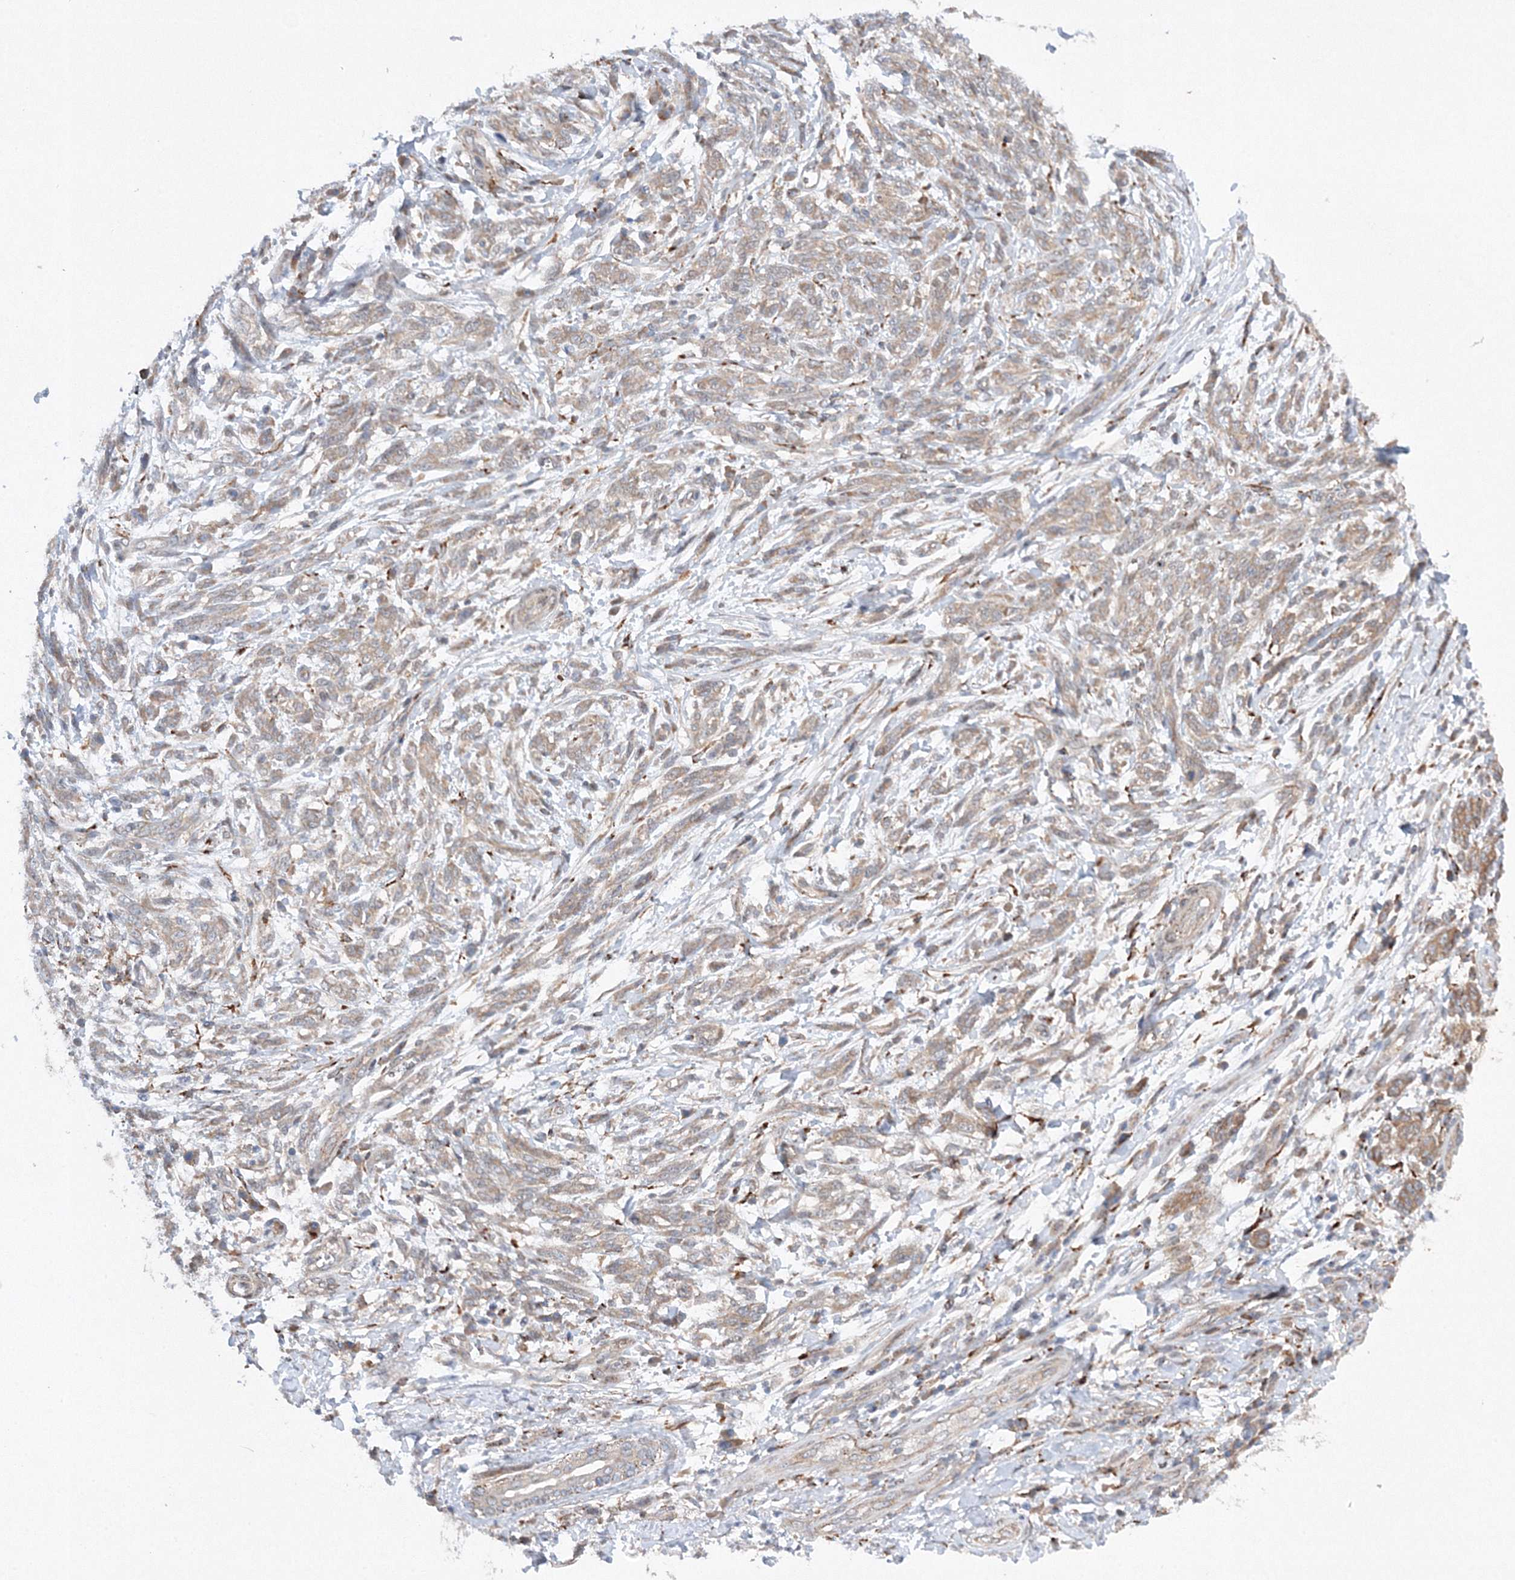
{"staining": {"intensity": "moderate", "quantity": "25%-75%", "location": "cytoplasmic/membranous"}, "tissue": "melanoma", "cell_type": "Tumor cells", "image_type": "cancer", "snomed": [{"axis": "morphology", "description": "Malignant melanoma, NOS"}, {"axis": "topography", "description": "Skin"}], "caption": "Protein expression analysis of malignant melanoma demonstrates moderate cytoplasmic/membranous expression in about 25%-75% of tumor cells.", "gene": "SLC36A1", "patient": {"sex": "male", "age": 49}}